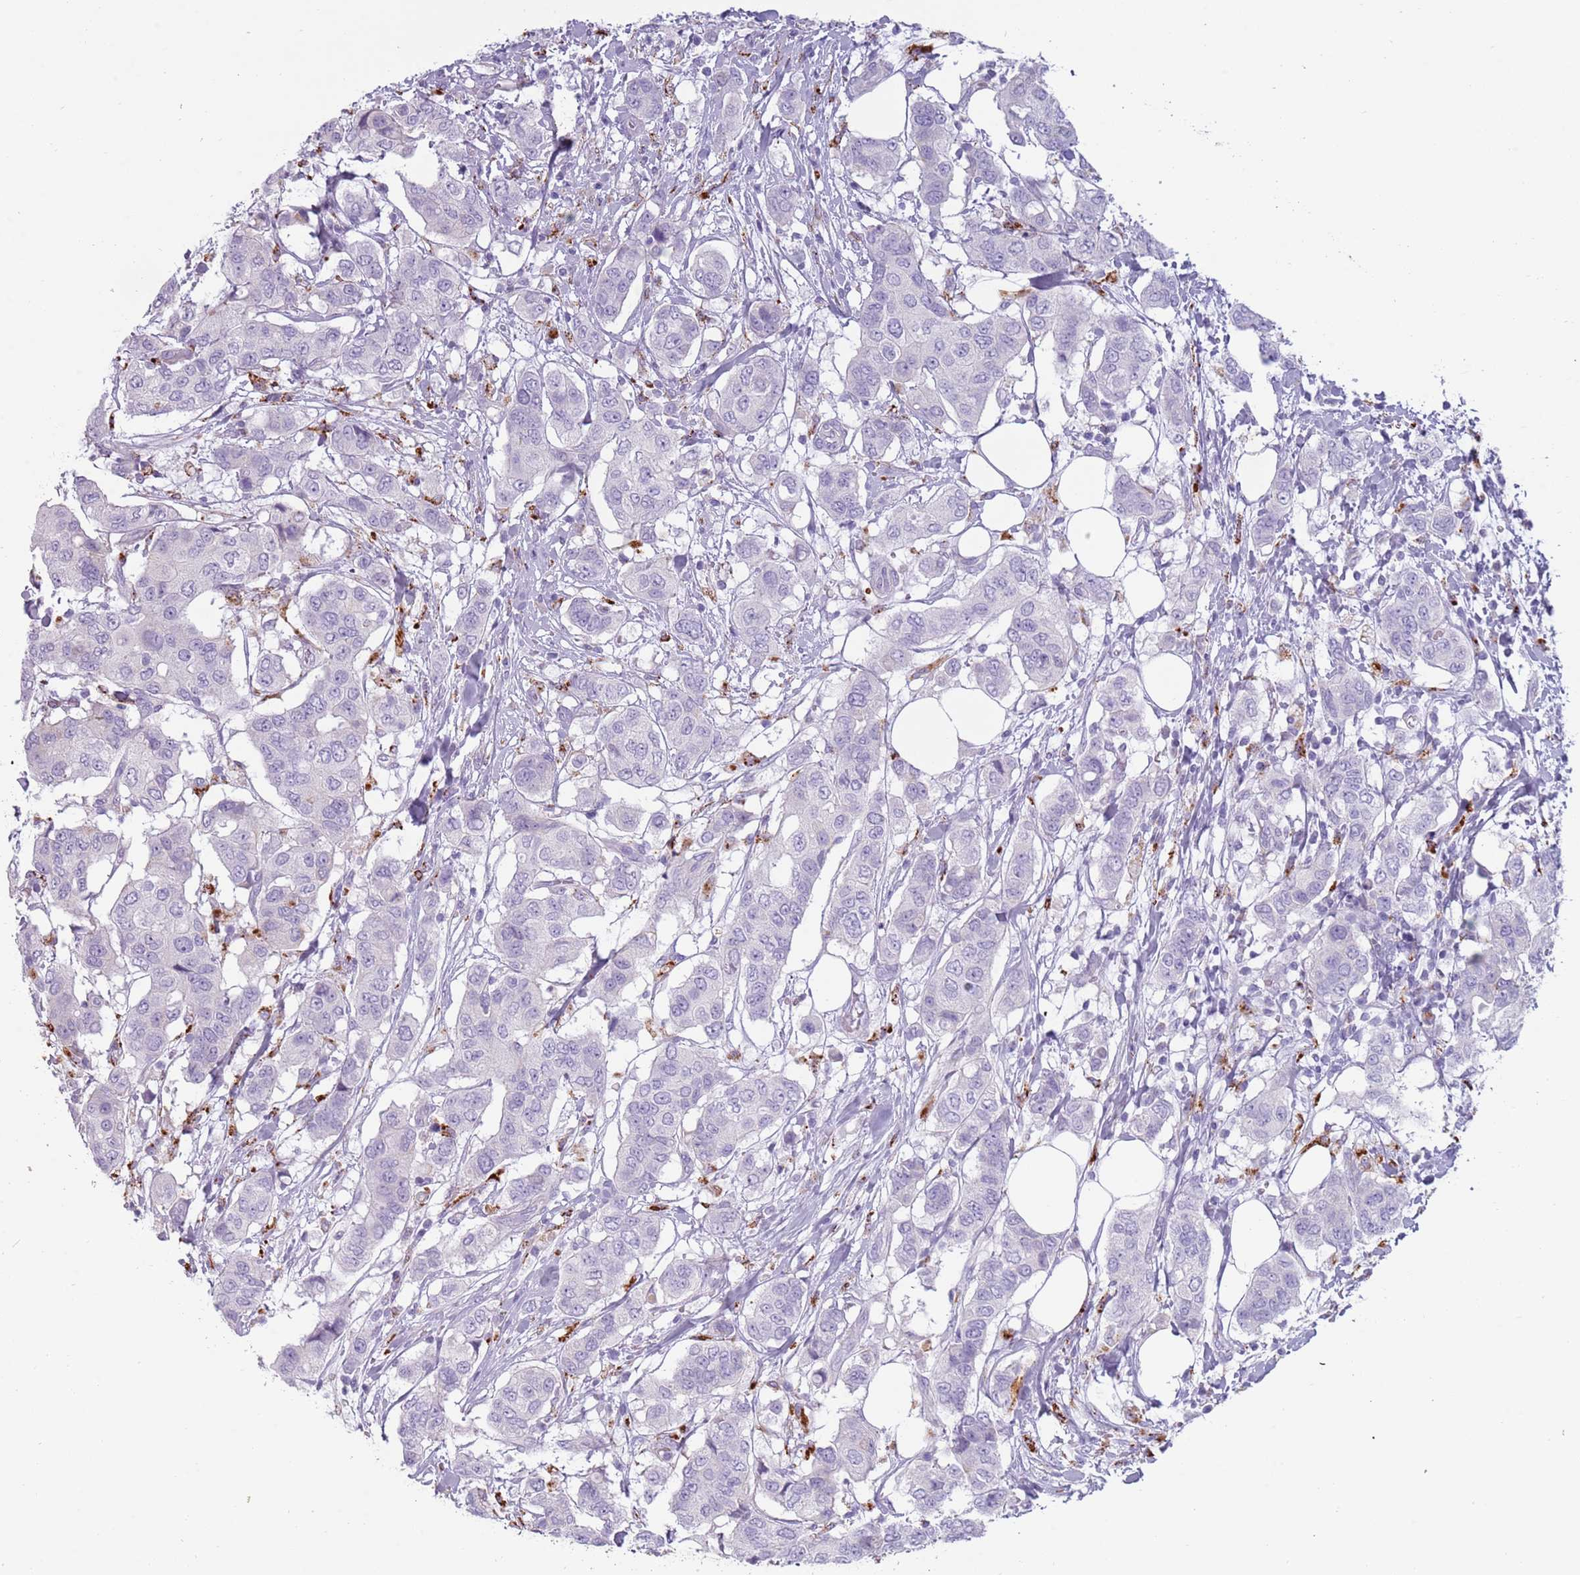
{"staining": {"intensity": "negative", "quantity": "none", "location": "none"}, "tissue": "breast cancer", "cell_type": "Tumor cells", "image_type": "cancer", "snomed": [{"axis": "morphology", "description": "Lobular carcinoma"}, {"axis": "topography", "description": "Breast"}], "caption": "High magnification brightfield microscopy of breast cancer stained with DAB (3,3'-diaminobenzidine) (brown) and counterstained with hematoxylin (blue): tumor cells show no significant staining.", "gene": "NWD2", "patient": {"sex": "female", "age": 51}}